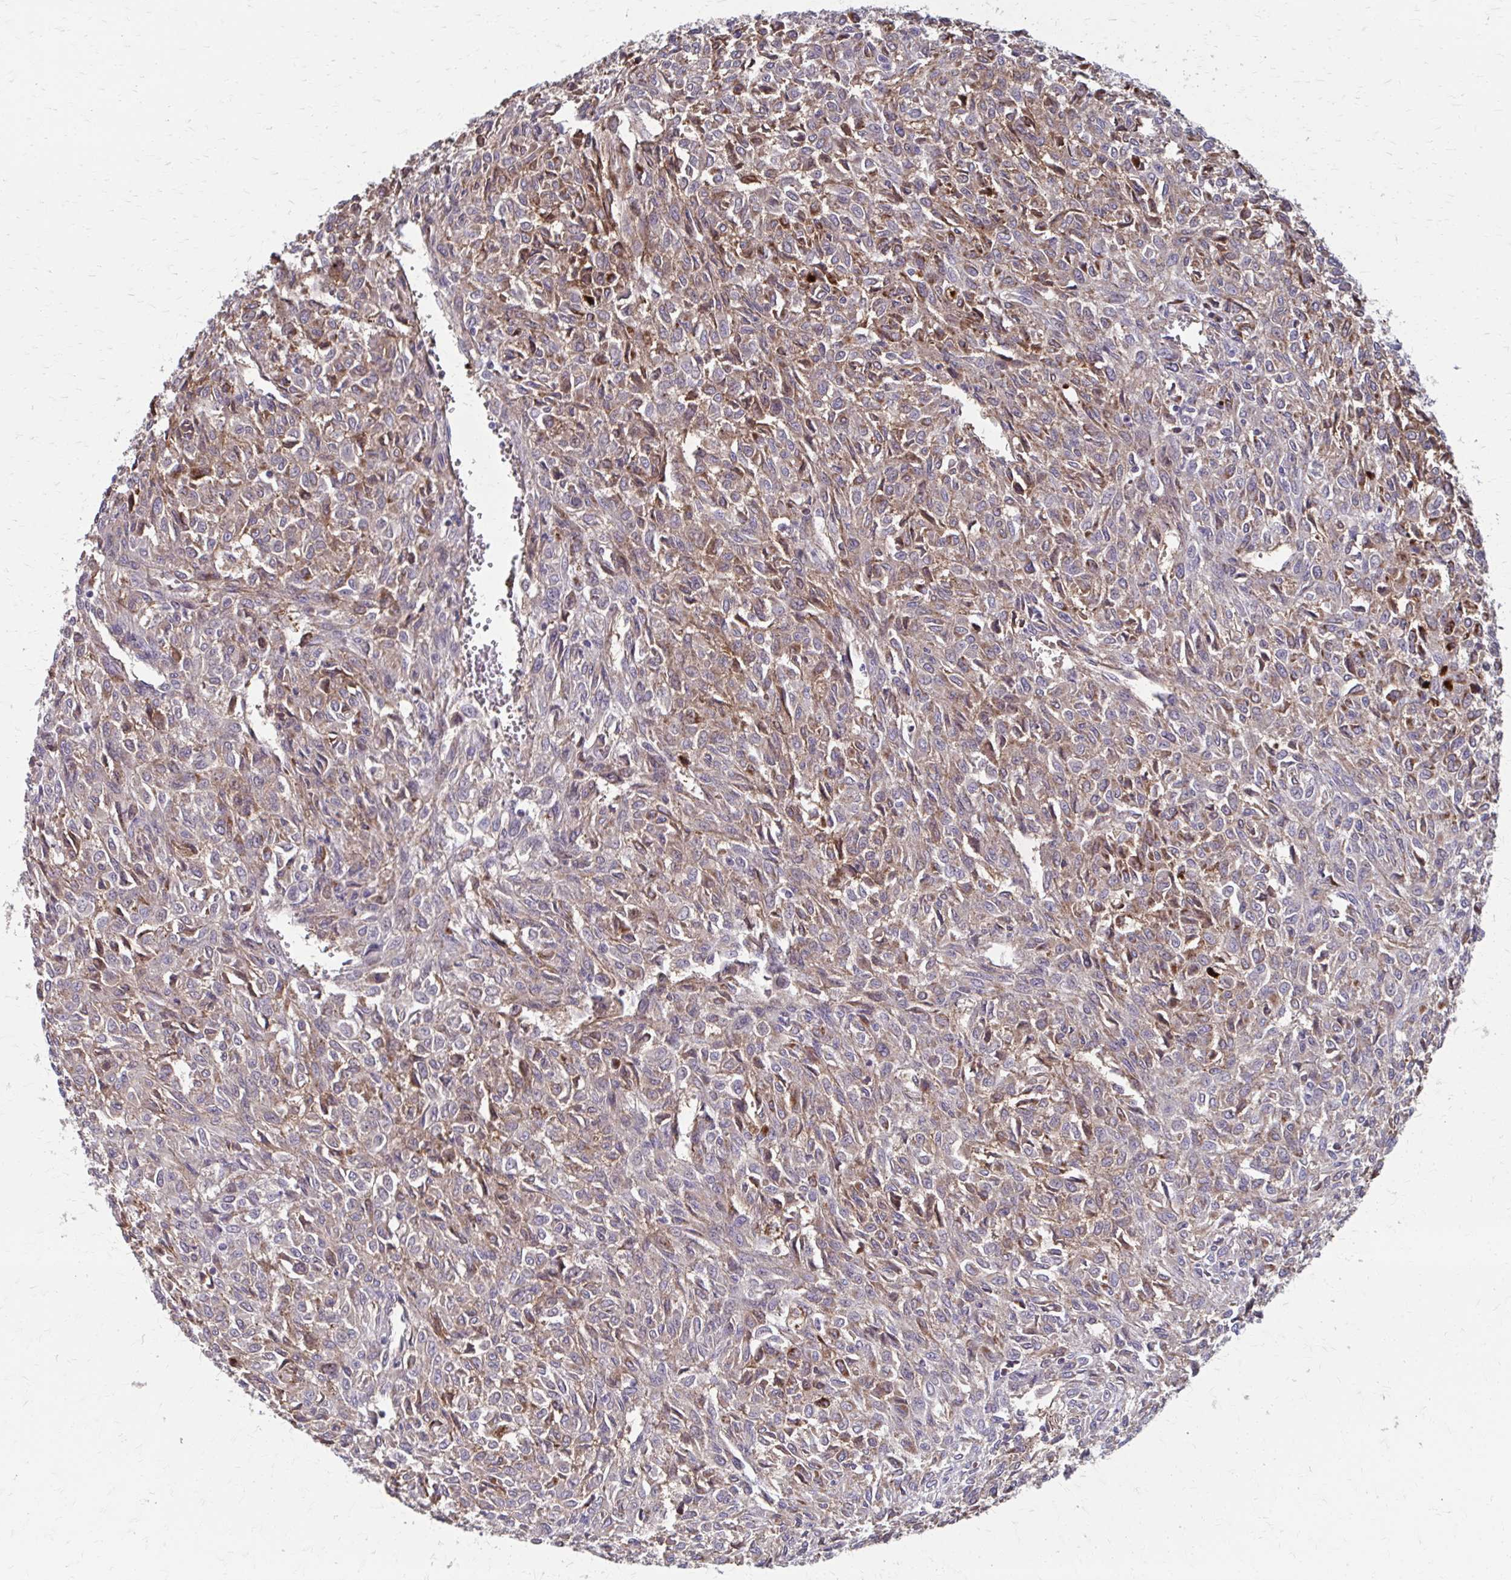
{"staining": {"intensity": "weak", "quantity": "25%-75%", "location": "cytoplasmic/membranous"}, "tissue": "renal cancer", "cell_type": "Tumor cells", "image_type": "cancer", "snomed": [{"axis": "morphology", "description": "Adenocarcinoma, NOS"}, {"axis": "topography", "description": "Kidney"}], "caption": "An image of human renal cancer stained for a protein displays weak cytoplasmic/membranous brown staining in tumor cells.", "gene": "MMP14", "patient": {"sex": "male", "age": 58}}